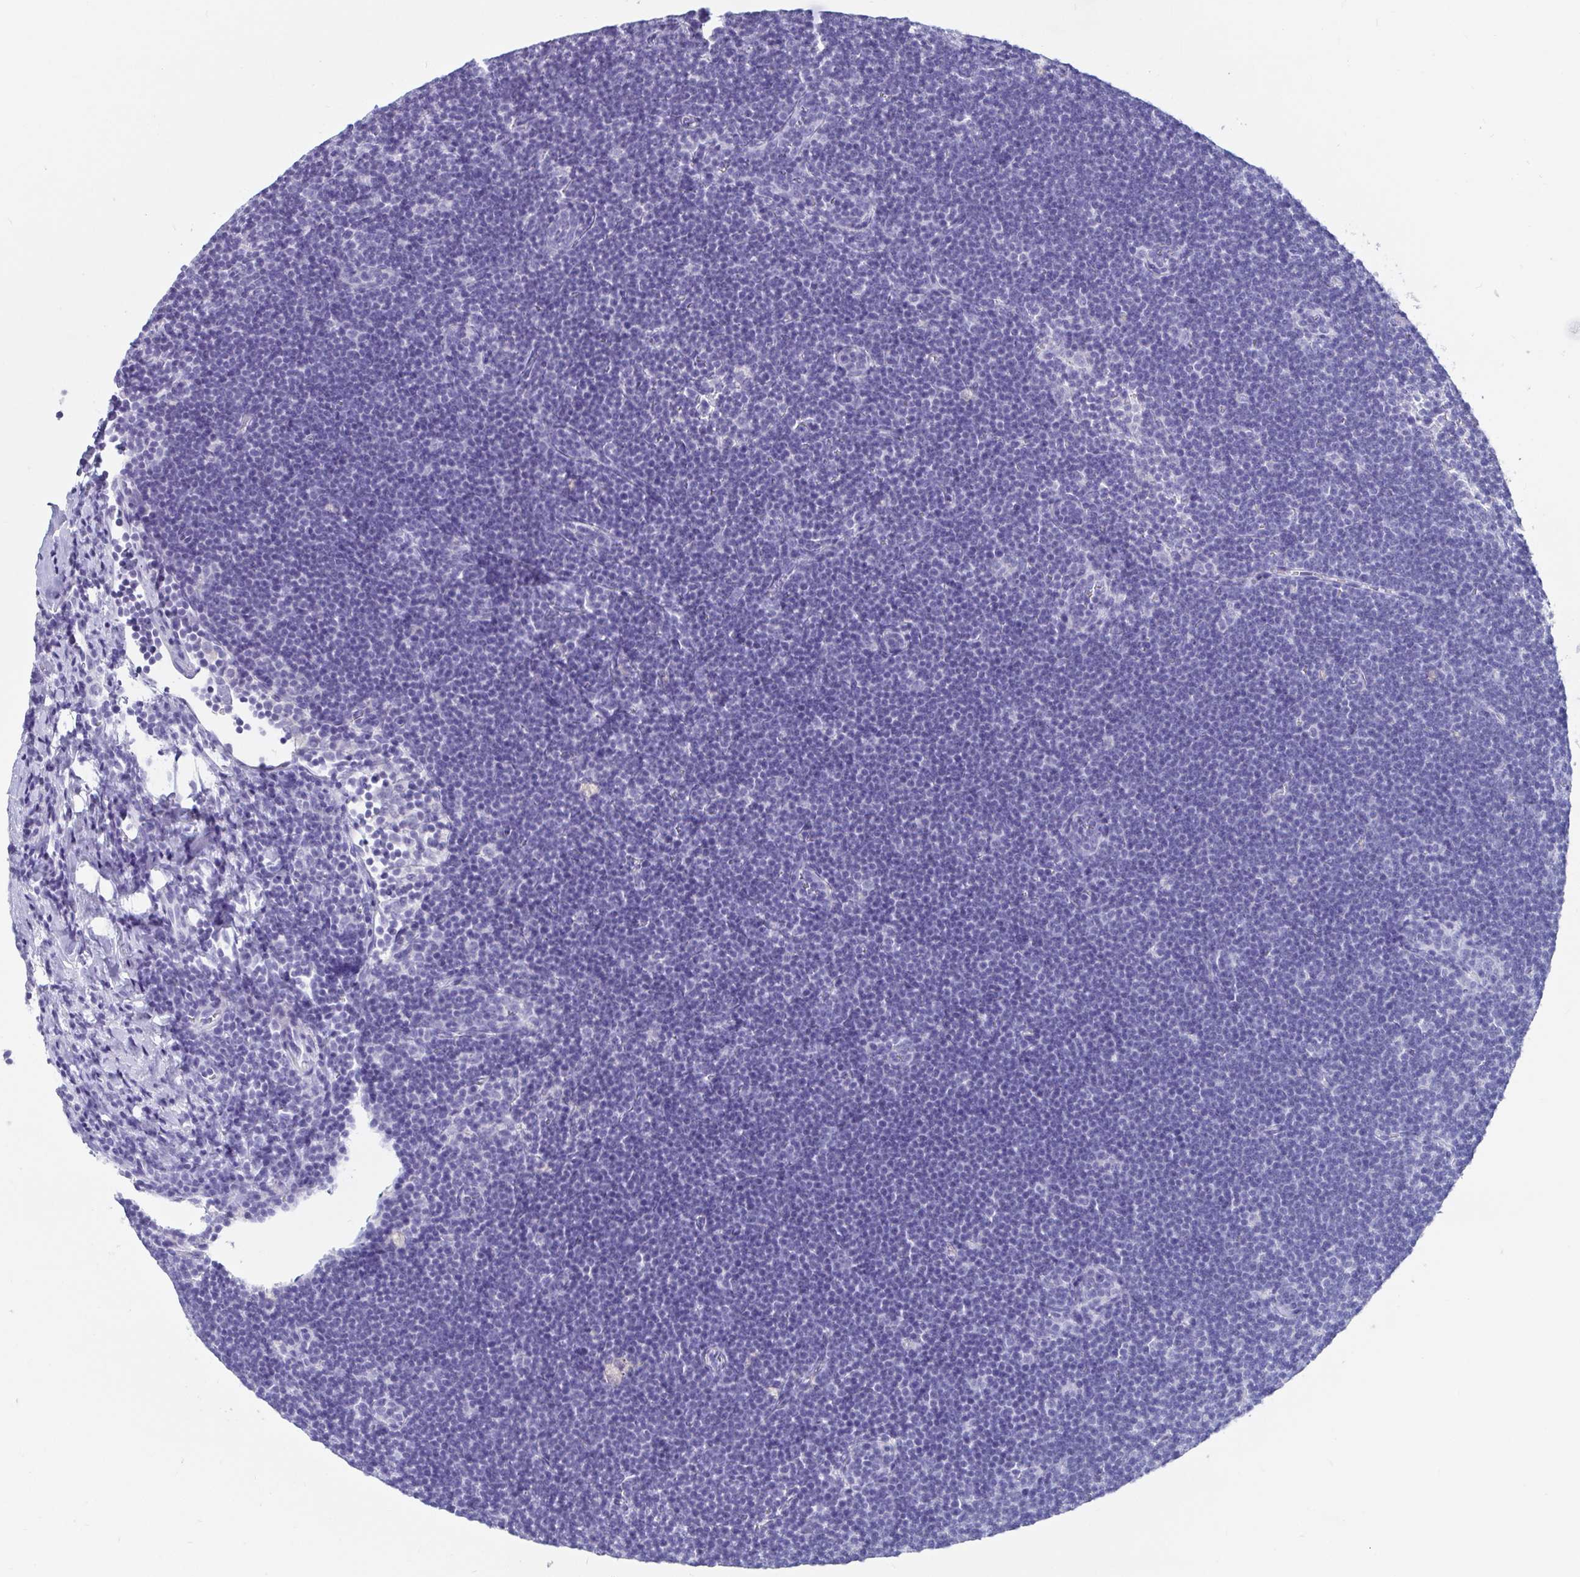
{"staining": {"intensity": "negative", "quantity": "none", "location": "none"}, "tissue": "lymphoma", "cell_type": "Tumor cells", "image_type": "cancer", "snomed": [{"axis": "morphology", "description": "Malignant lymphoma, non-Hodgkin's type, Low grade"}, {"axis": "topography", "description": "Lymph node"}], "caption": "Tumor cells show no significant protein staining in lymphoma.", "gene": "ZPBP2", "patient": {"sex": "female", "age": 73}}